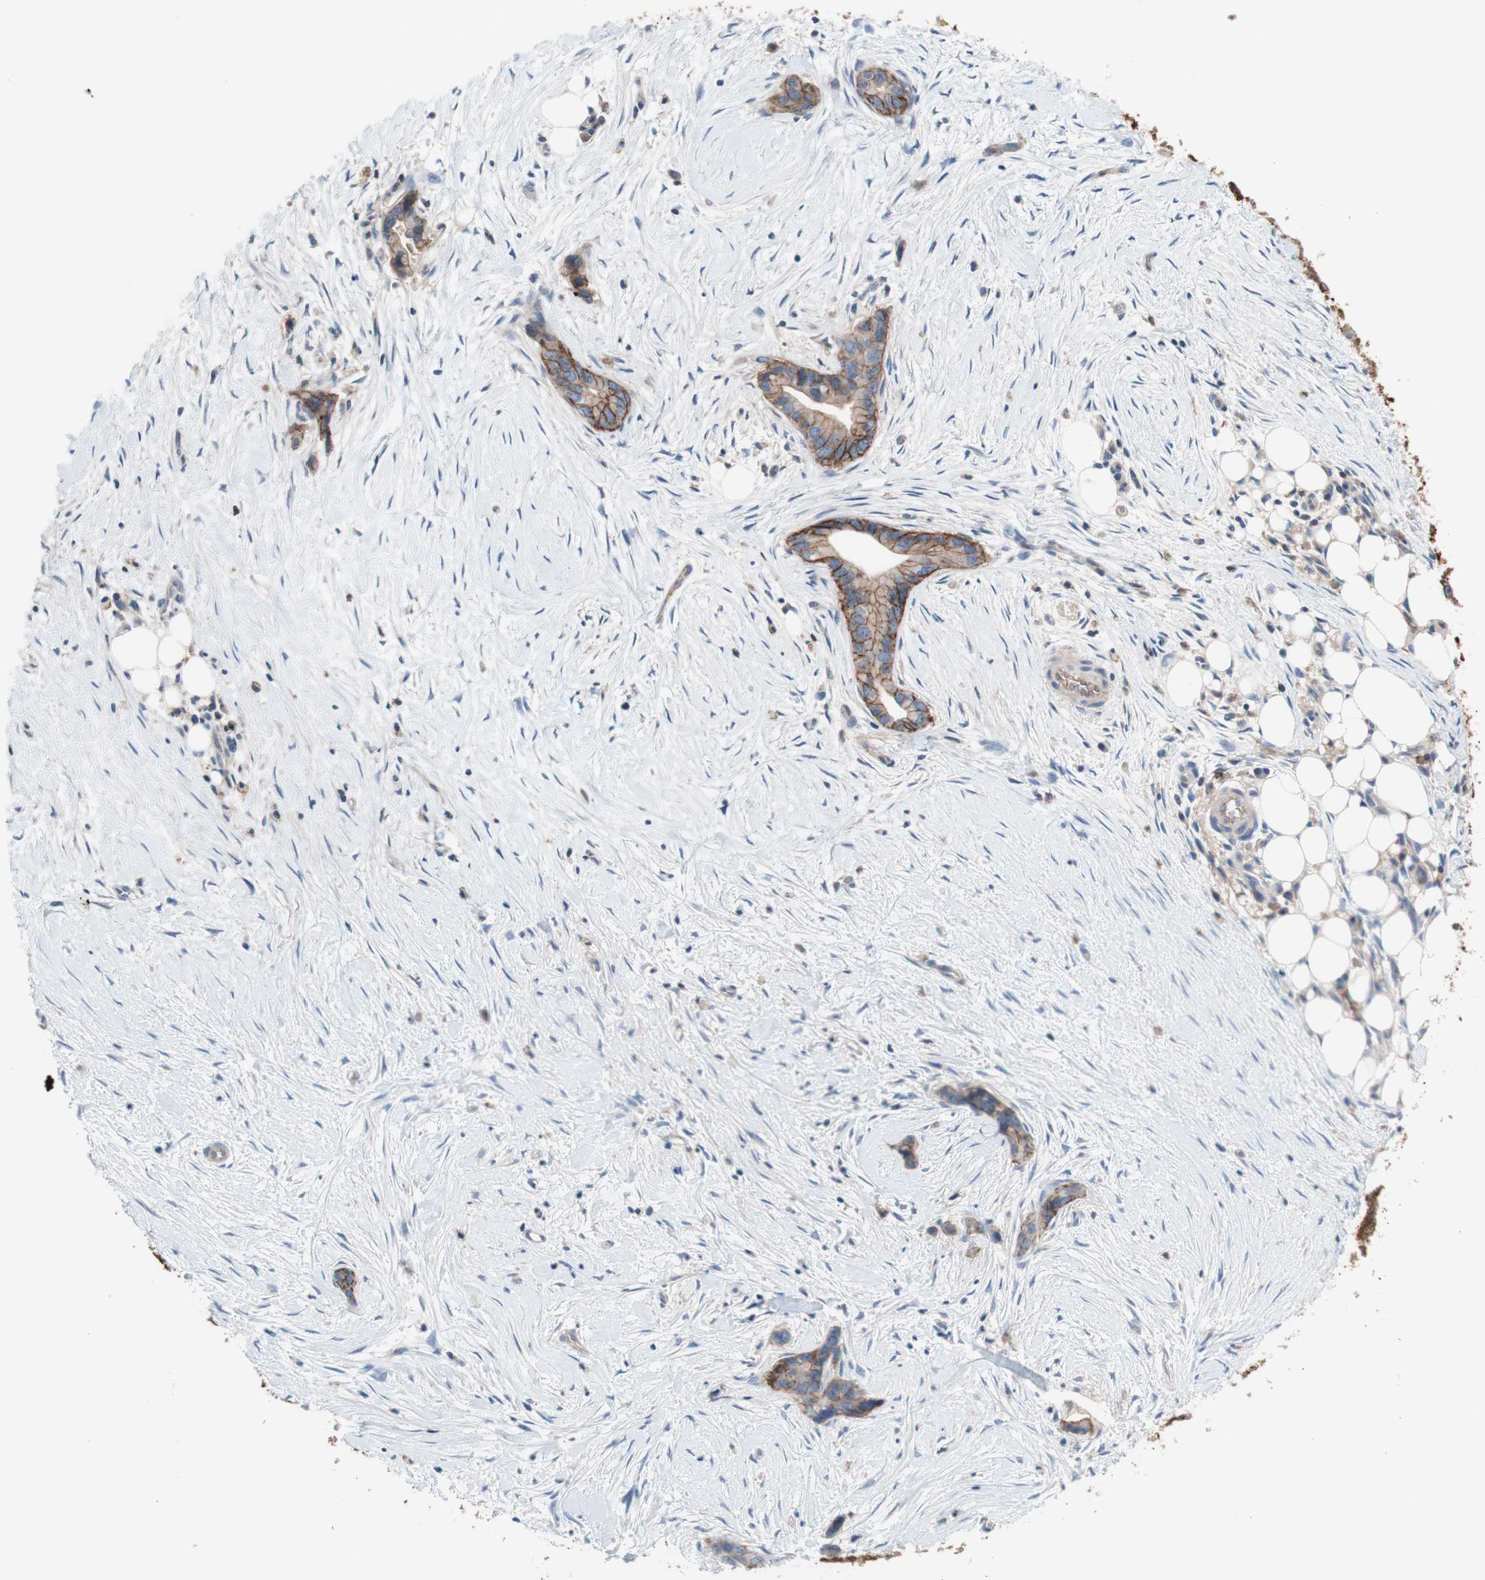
{"staining": {"intensity": "weak", "quantity": ">75%", "location": "cytoplasmic/membranous"}, "tissue": "liver cancer", "cell_type": "Tumor cells", "image_type": "cancer", "snomed": [{"axis": "morphology", "description": "Cholangiocarcinoma"}, {"axis": "topography", "description": "Liver"}], "caption": "Human liver cancer stained for a protein (brown) displays weak cytoplasmic/membranous positive positivity in approximately >75% of tumor cells.", "gene": "CD46", "patient": {"sex": "female", "age": 55}}